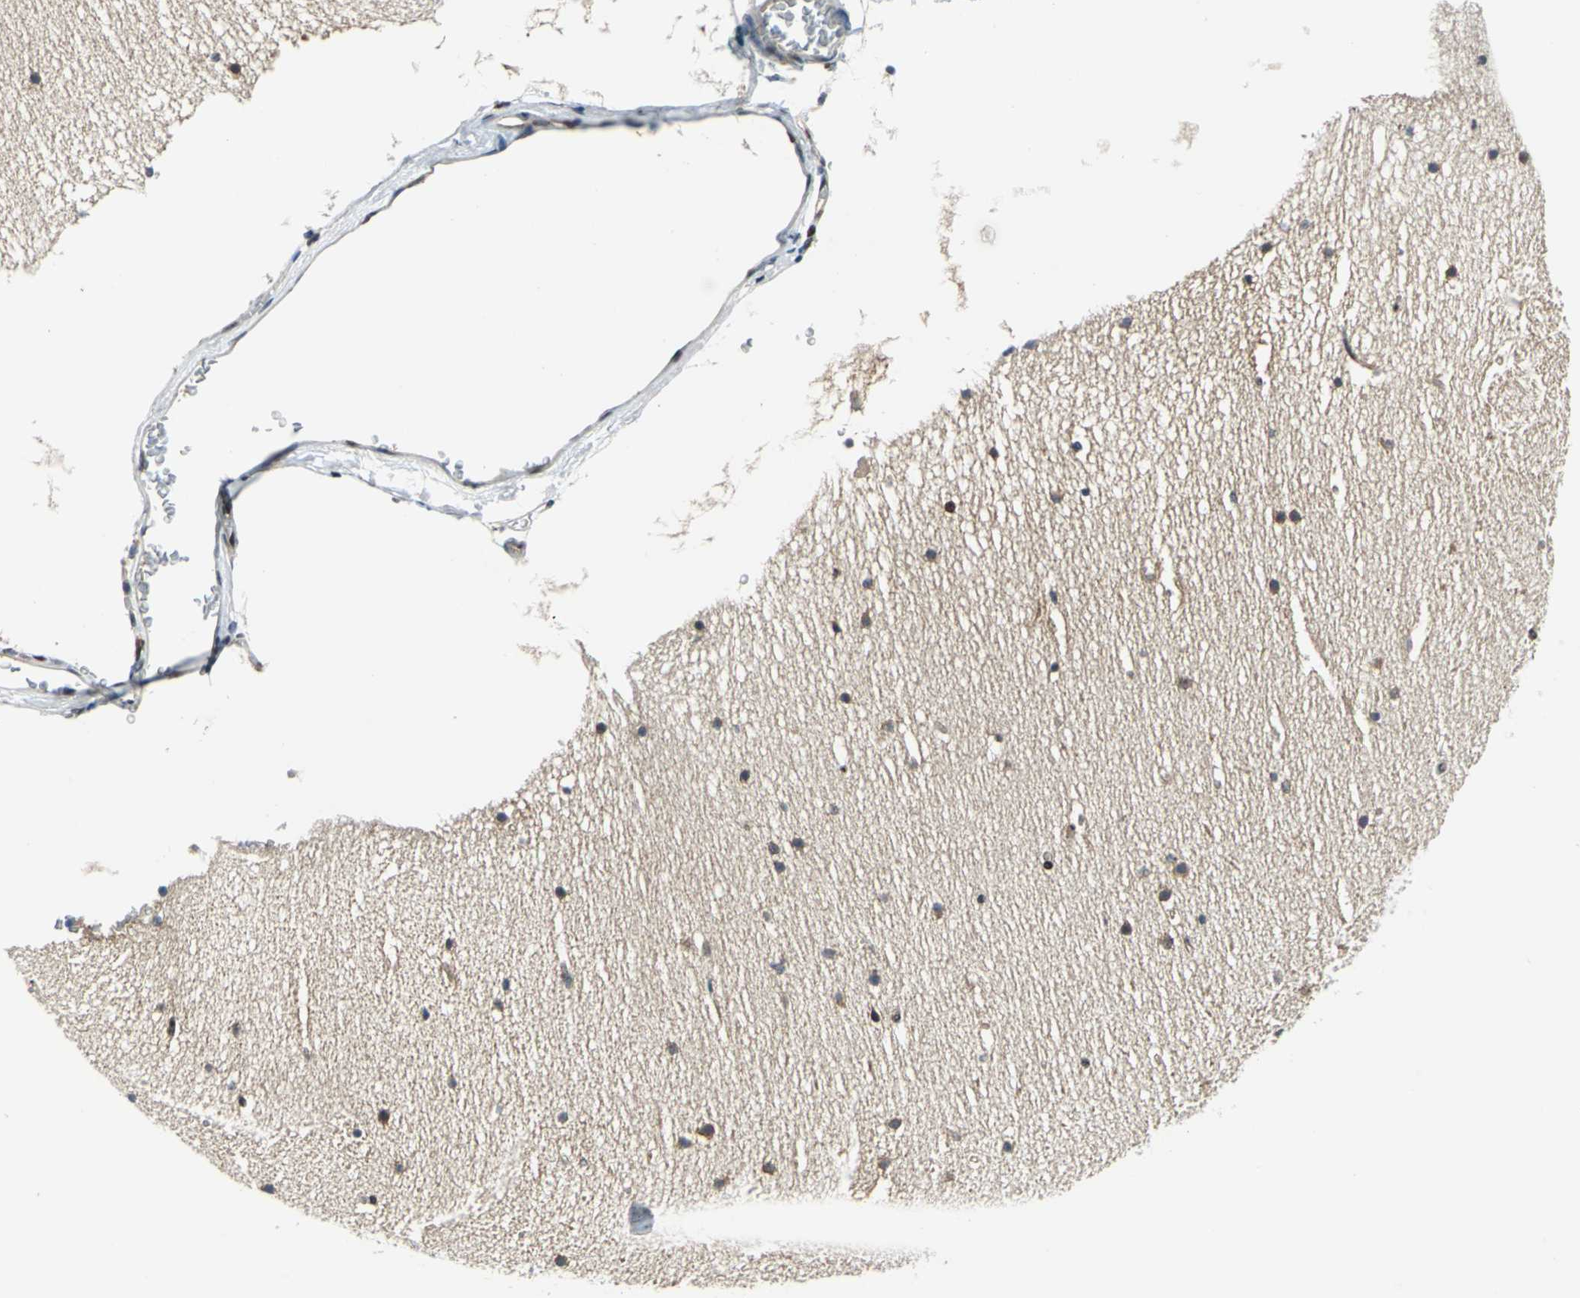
{"staining": {"intensity": "moderate", "quantity": ">75%", "location": "cytoplasmic/membranous,nuclear"}, "tissue": "cerebellum", "cell_type": "Cells in molecular layer", "image_type": "normal", "snomed": [{"axis": "morphology", "description": "Normal tissue, NOS"}, {"axis": "topography", "description": "Cerebellum"}], "caption": "A medium amount of moderate cytoplasmic/membranous,nuclear expression is identified in approximately >75% of cells in molecular layer in unremarkable cerebellum. The protein of interest is shown in brown color, while the nuclei are stained blue.", "gene": "POLR3K", "patient": {"sex": "female", "age": 19}}